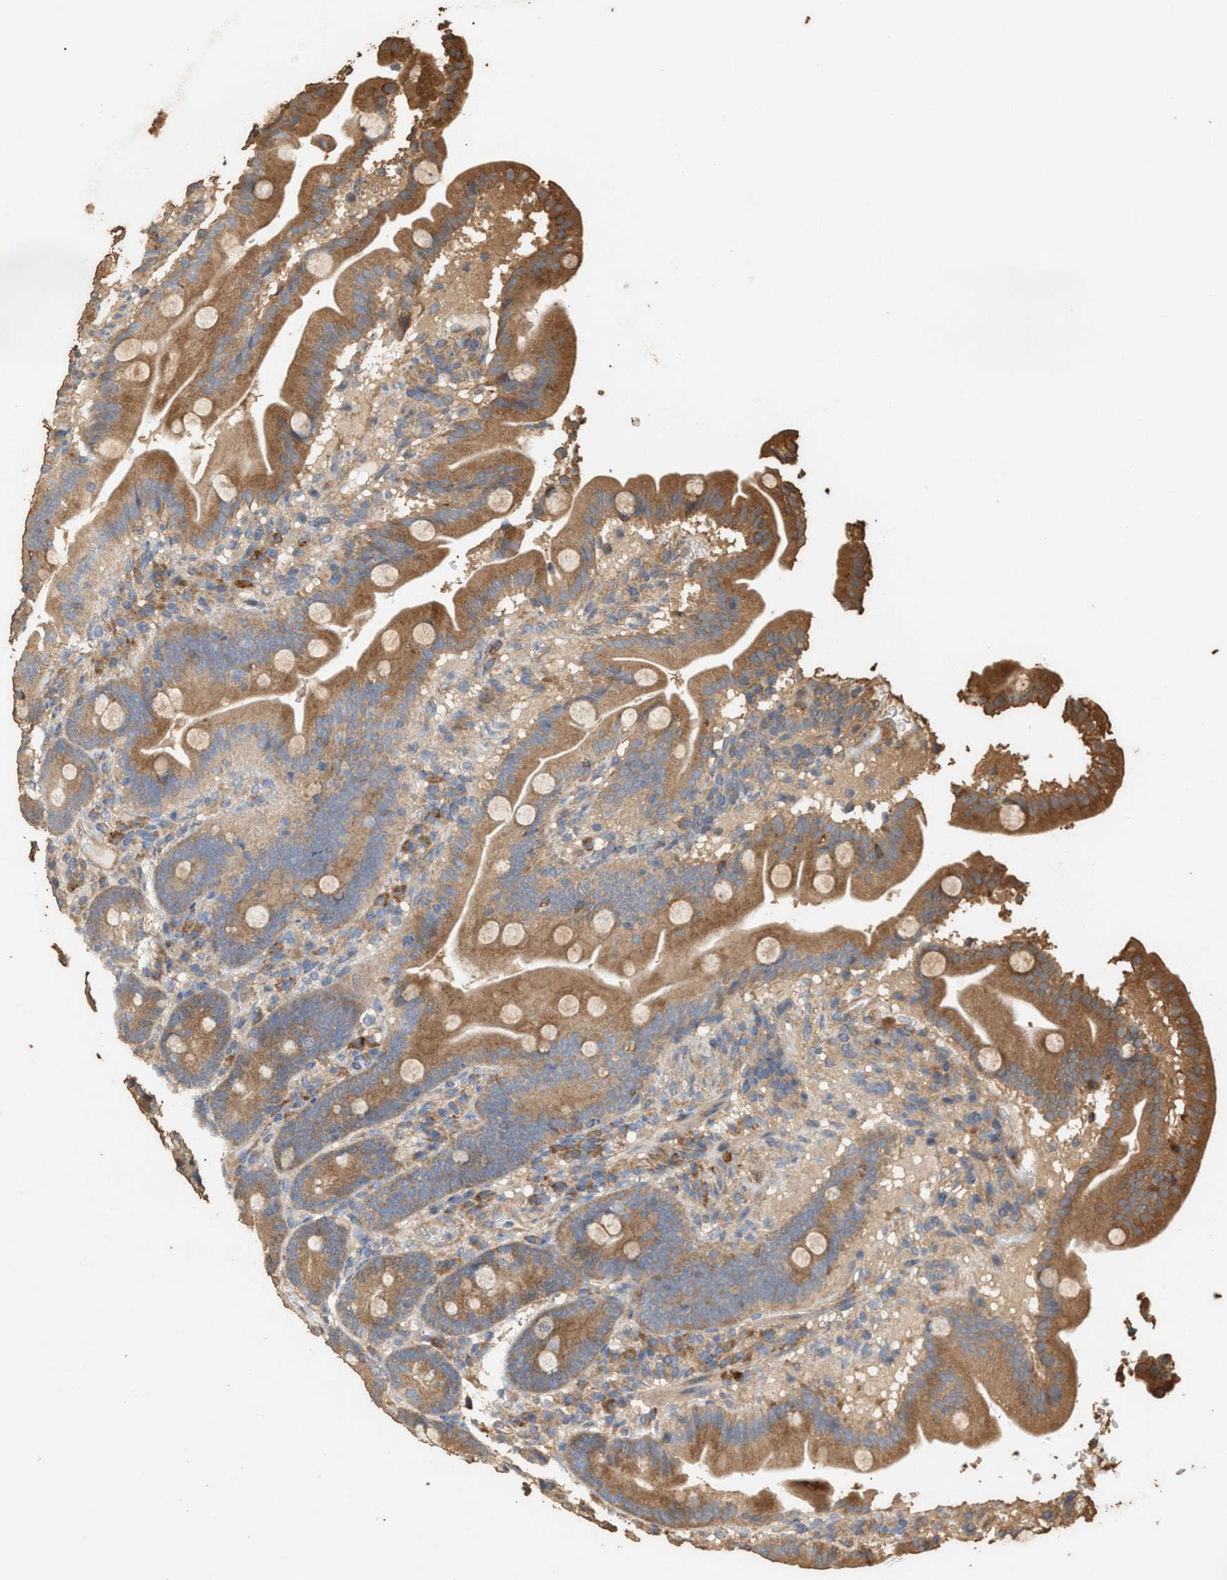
{"staining": {"intensity": "moderate", "quantity": "25%-75%", "location": "cytoplasmic/membranous"}, "tissue": "duodenum", "cell_type": "Glandular cells", "image_type": "normal", "snomed": [{"axis": "morphology", "description": "Normal tissue, NOS"}, {"axis": "topography", "description": "Duodenum"}], "caption": "Duodenum stained with IHC reveals moderate cytoplasmic/membranous positivity in about 25%-75% of glandular cells. The staining was performed using DAB to visualize the protein expression in brown, while the nuclei were stained in blue with hematoxylin (Magnification: 20x).", "gene": "DCAF7", "patient": {"sex": "male", "age": 54}}